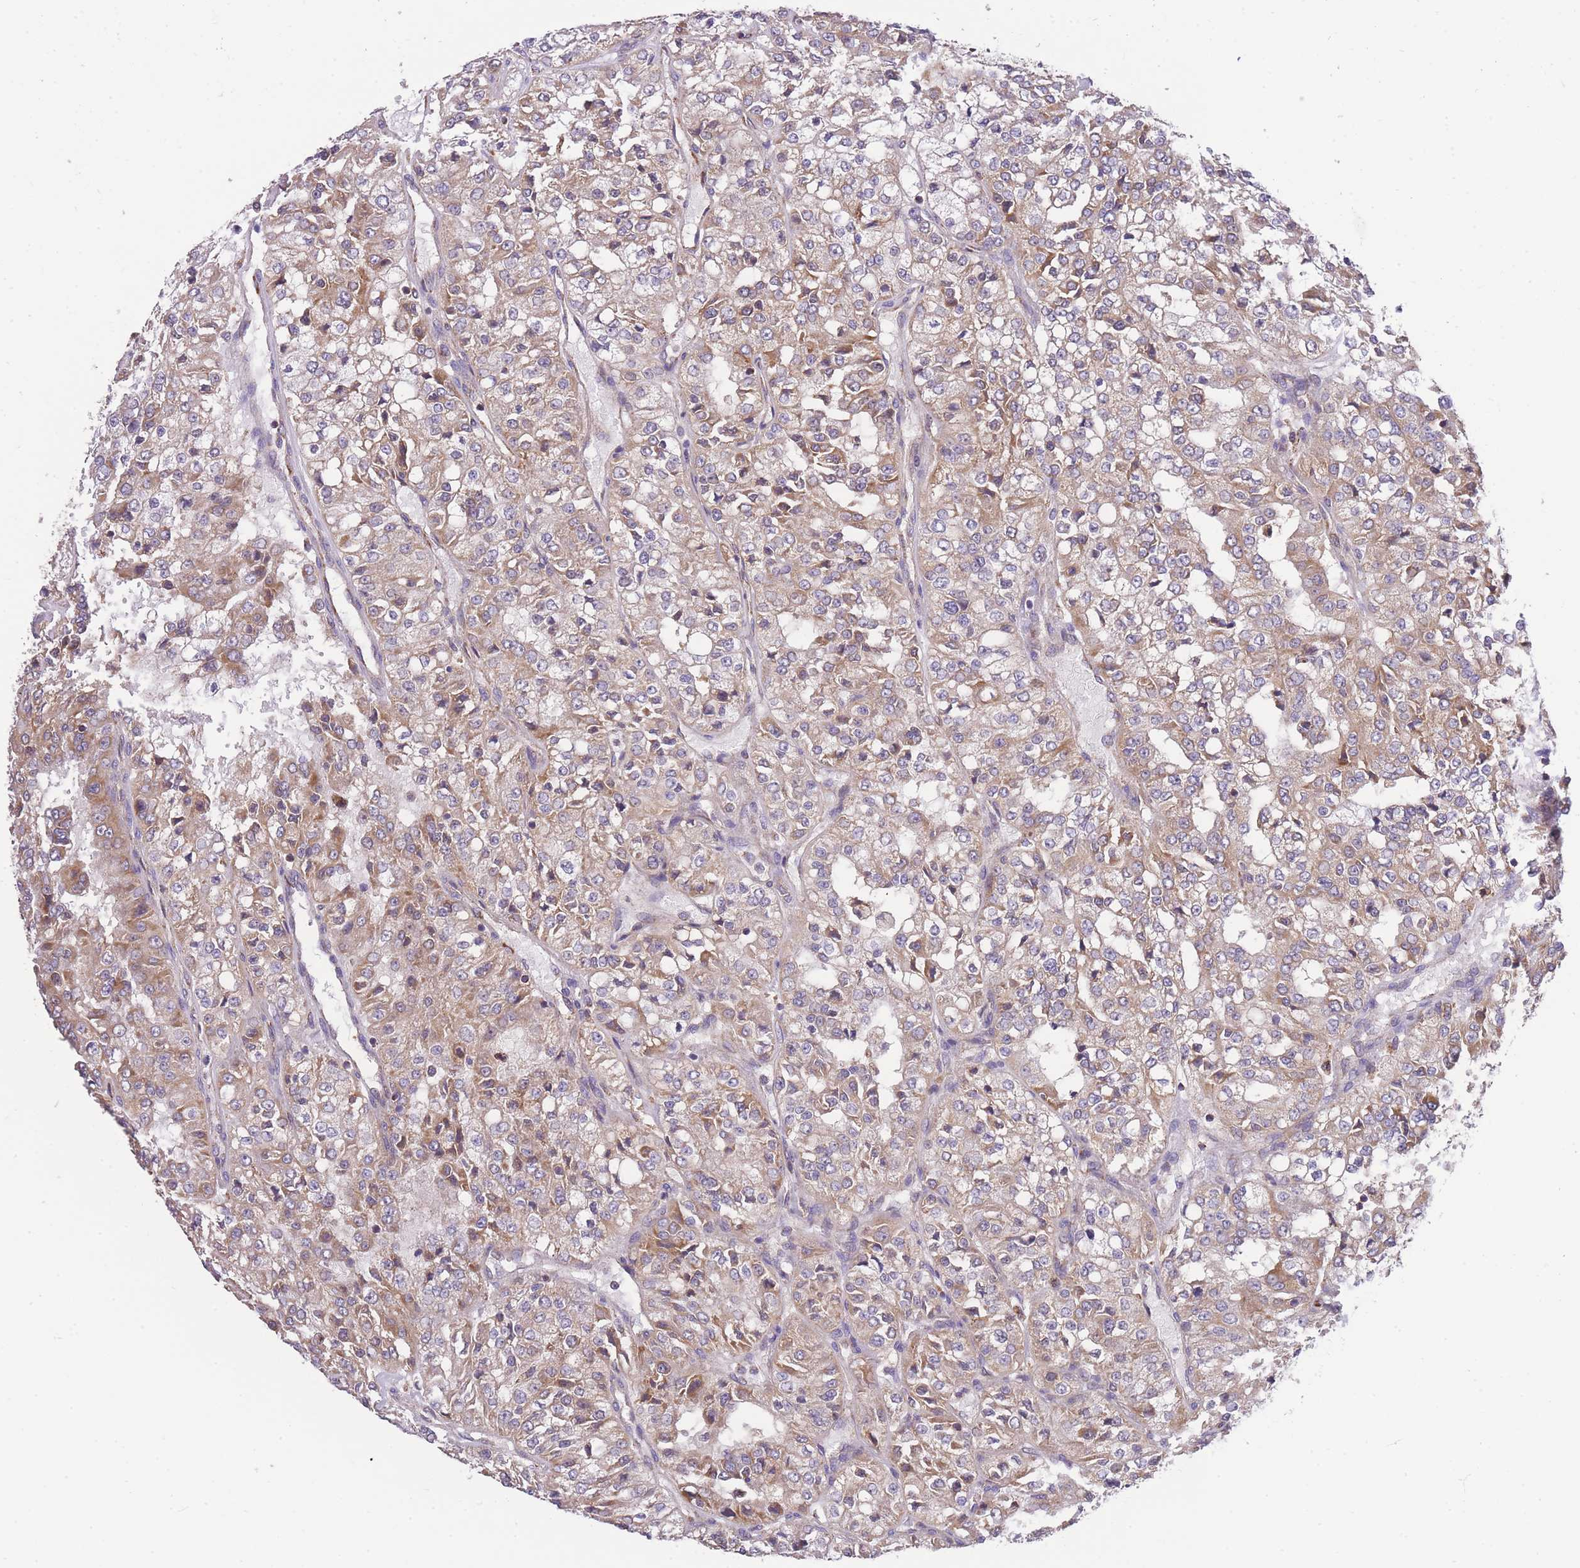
{"staining": {"intensity": "moderate", "quantity": "25%-75%", "location": "cytoplasmic/membranous"}, "tissue": "renal cancer", "cell_type": "Tumor cells", "image_type": "cancer", "snomed": [{"axis": "morphology", "description": "Adenocarcinoma, NOS"}, {"axis": "topography", "description": "Kidney"}], "caption": "Human renal adenocarcinoma stained with a protein marker exhibits moderate staining in tumor cells.", "gene": "ST3GAL3", "patient": {"sex": "female", "age": 63}}